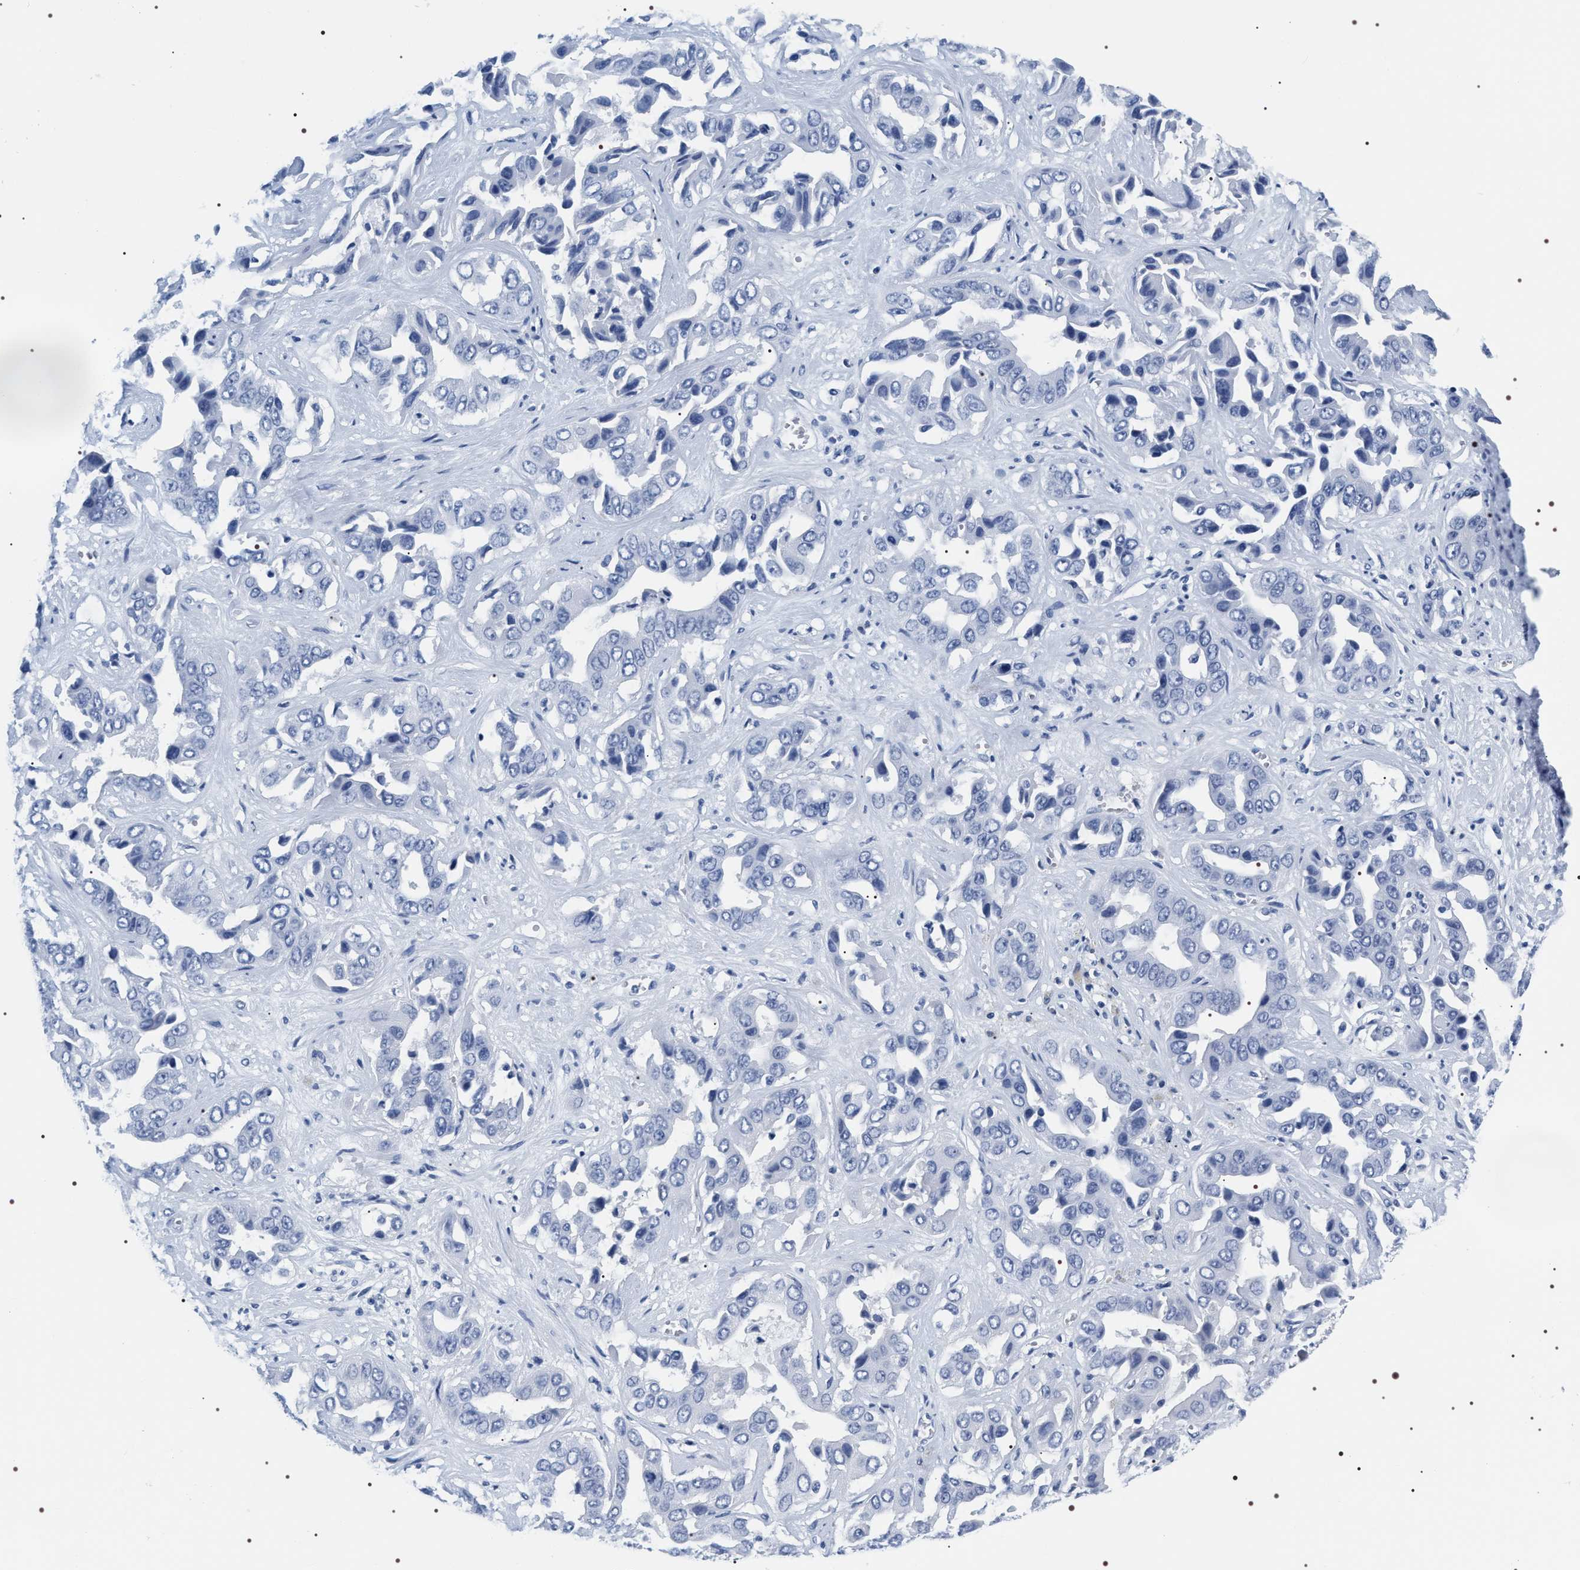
{"staining": {"intensity": "negative", "quantity": "none", "location": "none"}, "tissue": "liver cancer", "cell_type": "Tumor cells", "image_type": "cancer", "snomed": [{"axis": "morphology", "description": "Cholangiocarcinoma"}, {"axis": "topography", "description": "Liver"}], "caption": "The histopathology image demonstrates no staining of tumor cells in liver cholangiocarcinoma. (Stains: DAB (3,3'-diaminobenzidine) IHC with hematoxylin counter stain, Microscopy: brightfield microscopy at high magnification).", "gene": "ADH4", "patient": {"sex": "female", "age": 52}}